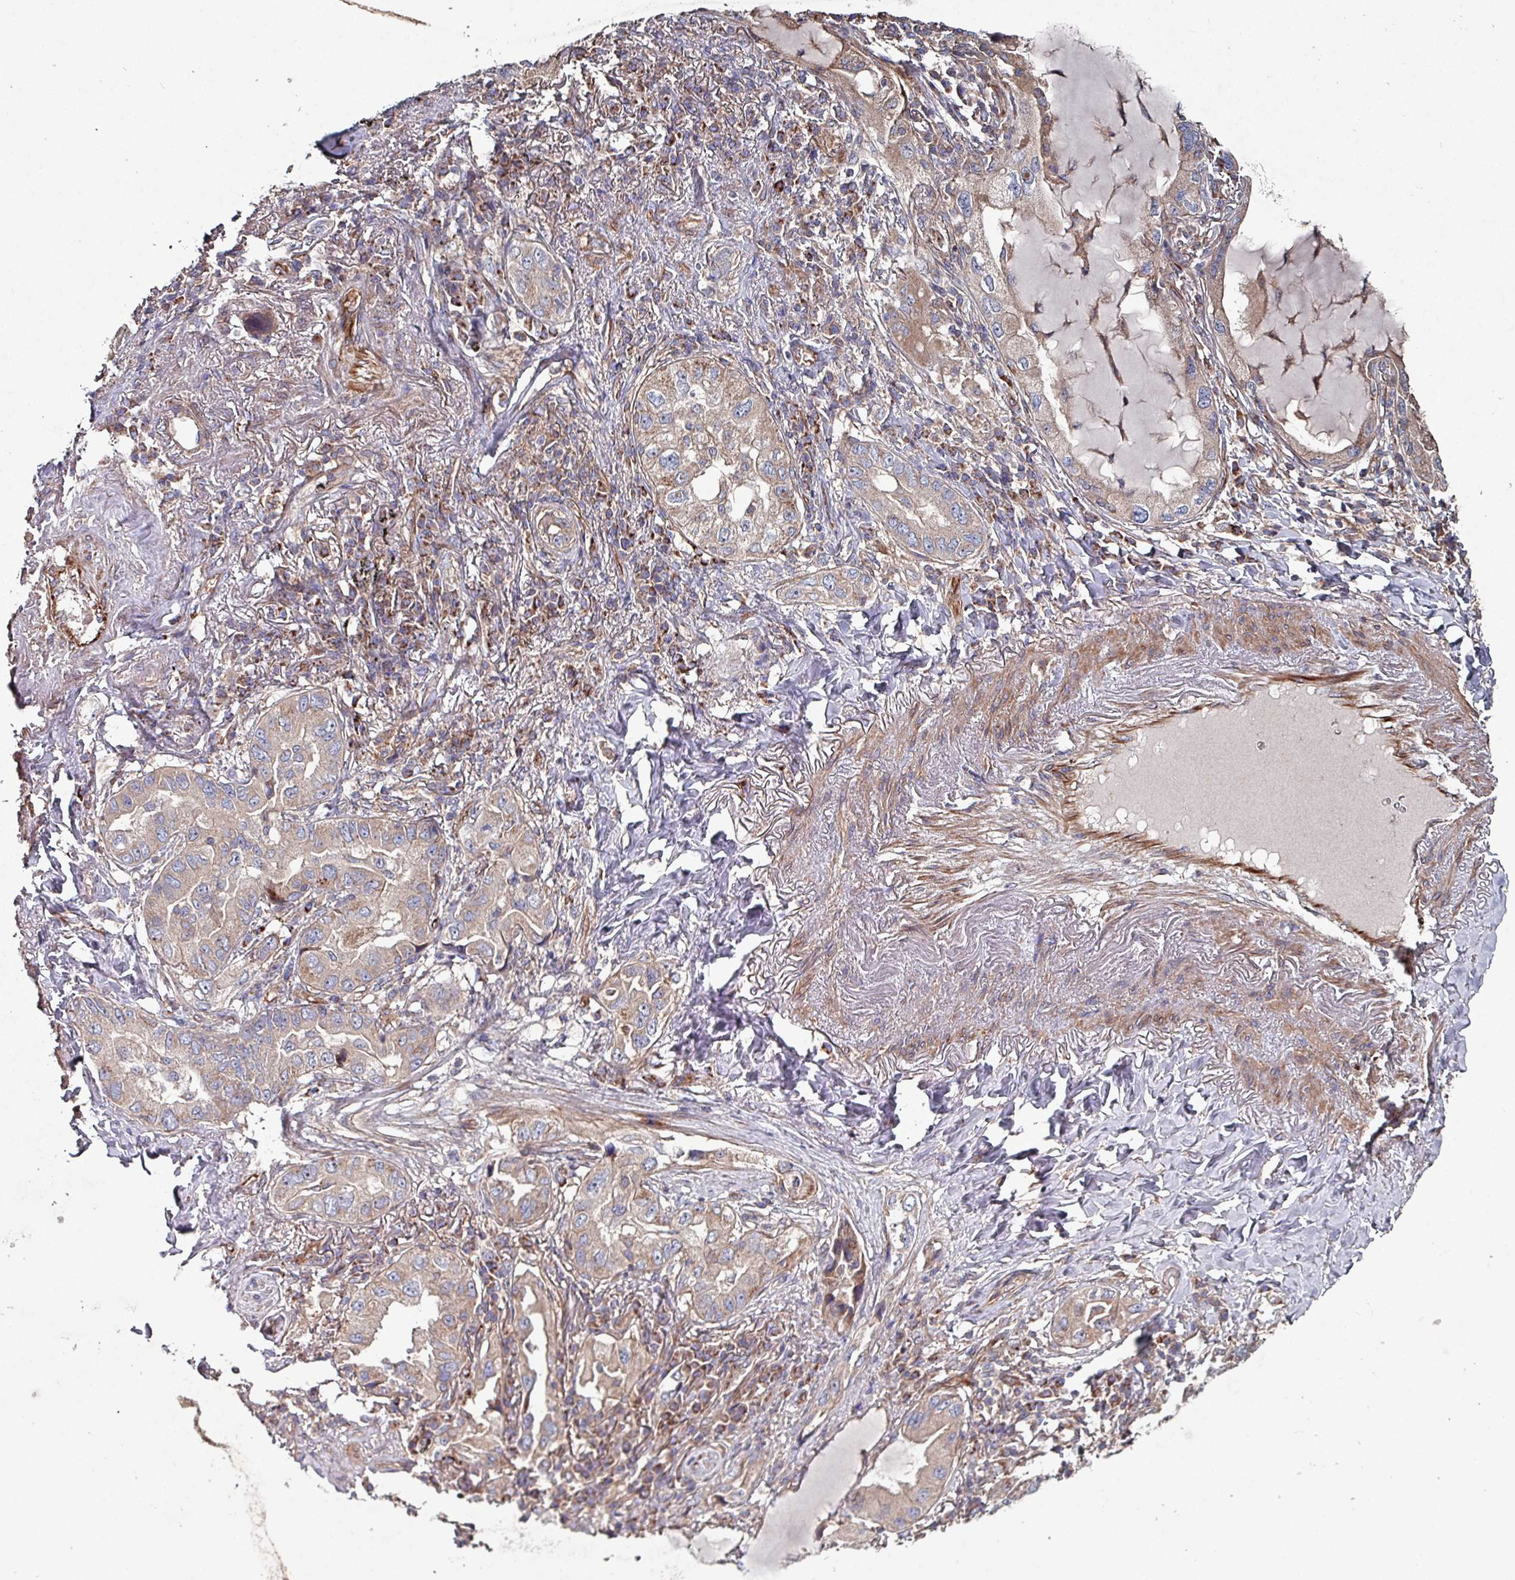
{"staining": {"intensity": "weak", "quantity": ">75%", "location": "cytoplasmic/membranous"}, "tissue": "lung cancer", "cell_type": "Tumor cells", "image_type": "cancer", "snomed": [{"axis": "morphology", "description": "Adenocarcinoma, NOS"}, {"axis": "topography", "description": "Lung"}], "caption": "About >75% of tumor cells in lung adenocarcinoma demonstrate weak cytoplasmic/membranous protein expression as visualized by brown immunohistochemical staining.", "gene": "ANO10", "patient": {"sex": "female", "age": 69}}